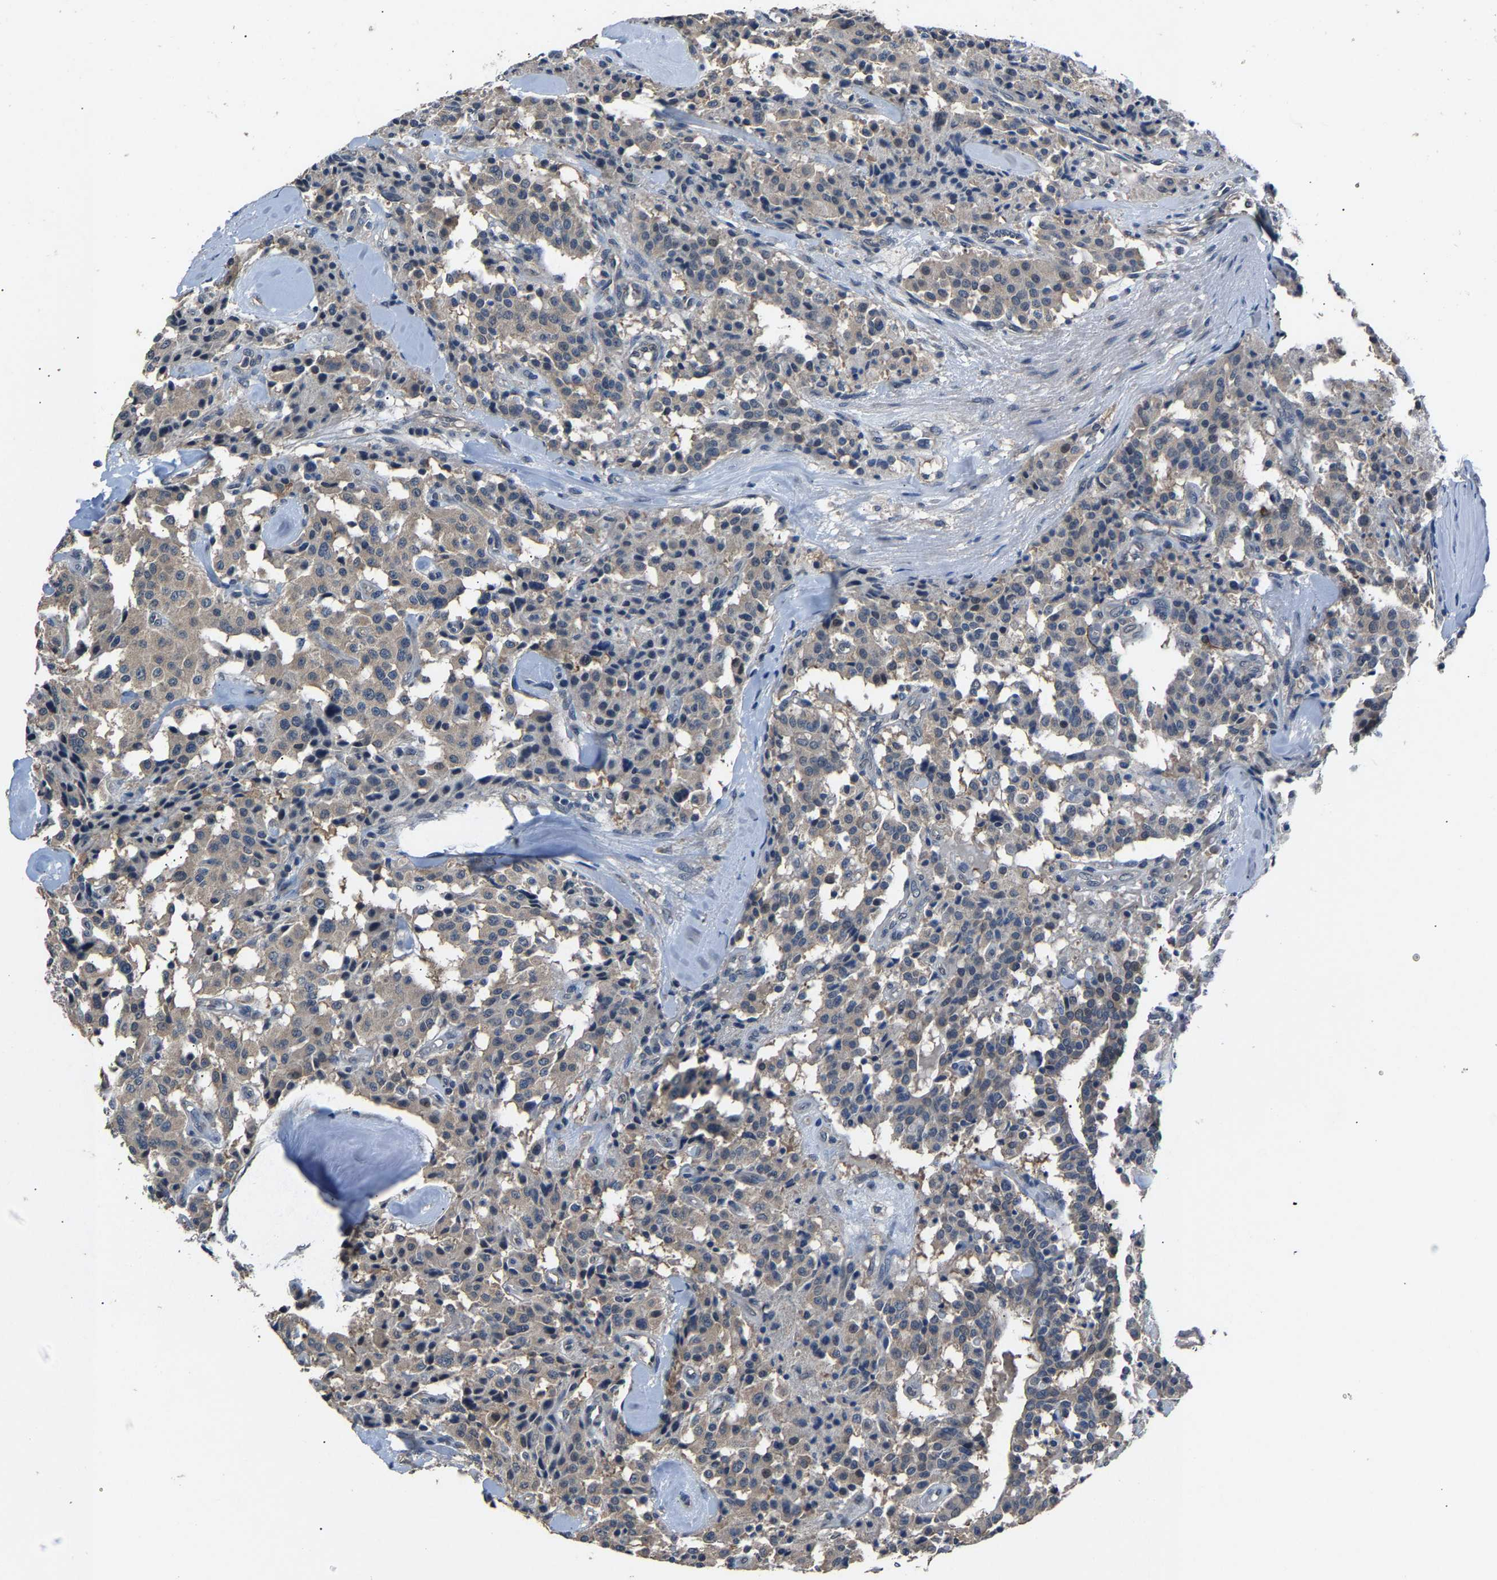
{"staining": {"intensity": "weak", "quantity": ">75%", "location": "cytoplasmic/membranous"}, "tissue": "carcinoid", "cell_type": "Tumor cells", "image_type": "cancer", "snomed": [{"axis": "morphology", "description": "Carcinoid, malignant, NOS"}, {"axis": "topography", "description": "Lung"}], "caption": "Protein expression analysis of human malignant carcinoid reveals weak cytoplasmic/membranous positivity in about >75% of tumor cells. The protein of interest is shown in brown color, while the nuclei are stained blue.", "gene": "ABCC9", "patient": {"sex": "male", "age": 30}}